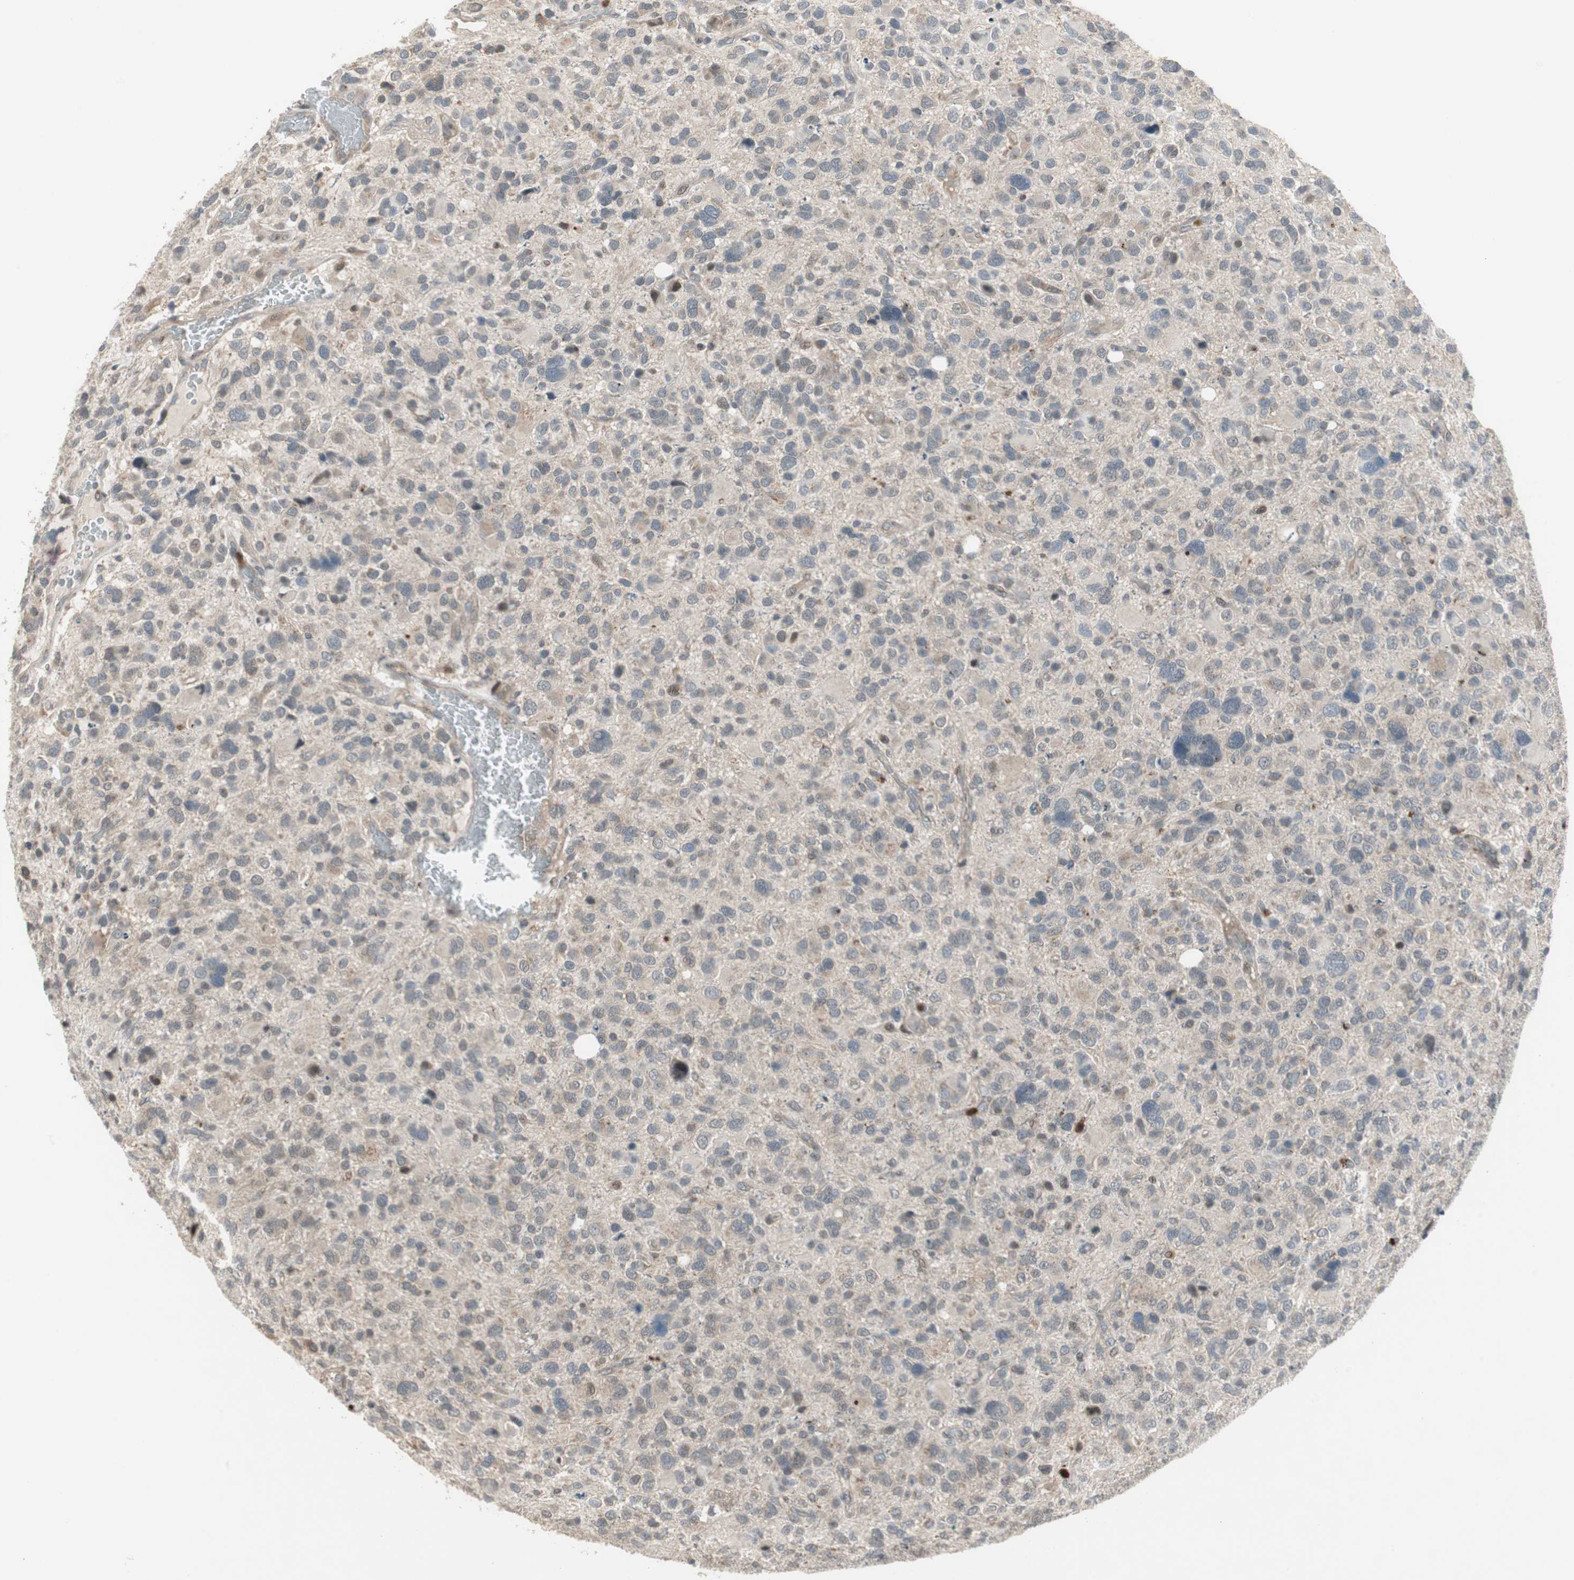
{"staining": {"intensity": "weak", "quantity": "<25%", "location": "cytoplasmic/membranous"}, "tissue": "glioma", "cell_type": "Tumor cells", "image_type": "cancer", "snomed": [{"axis": "morphology", "description": "Glioma, malignant, High grade"}, {"axis": "topography", "description": "Brain"}], "caption": "Tumor cells show no significant protein positivity in glioma. (DAB IHC visualized using brightfield microscopy, high magnification).", "gene": "SNX4", "patient": {"sex": "male", "age": 48}}